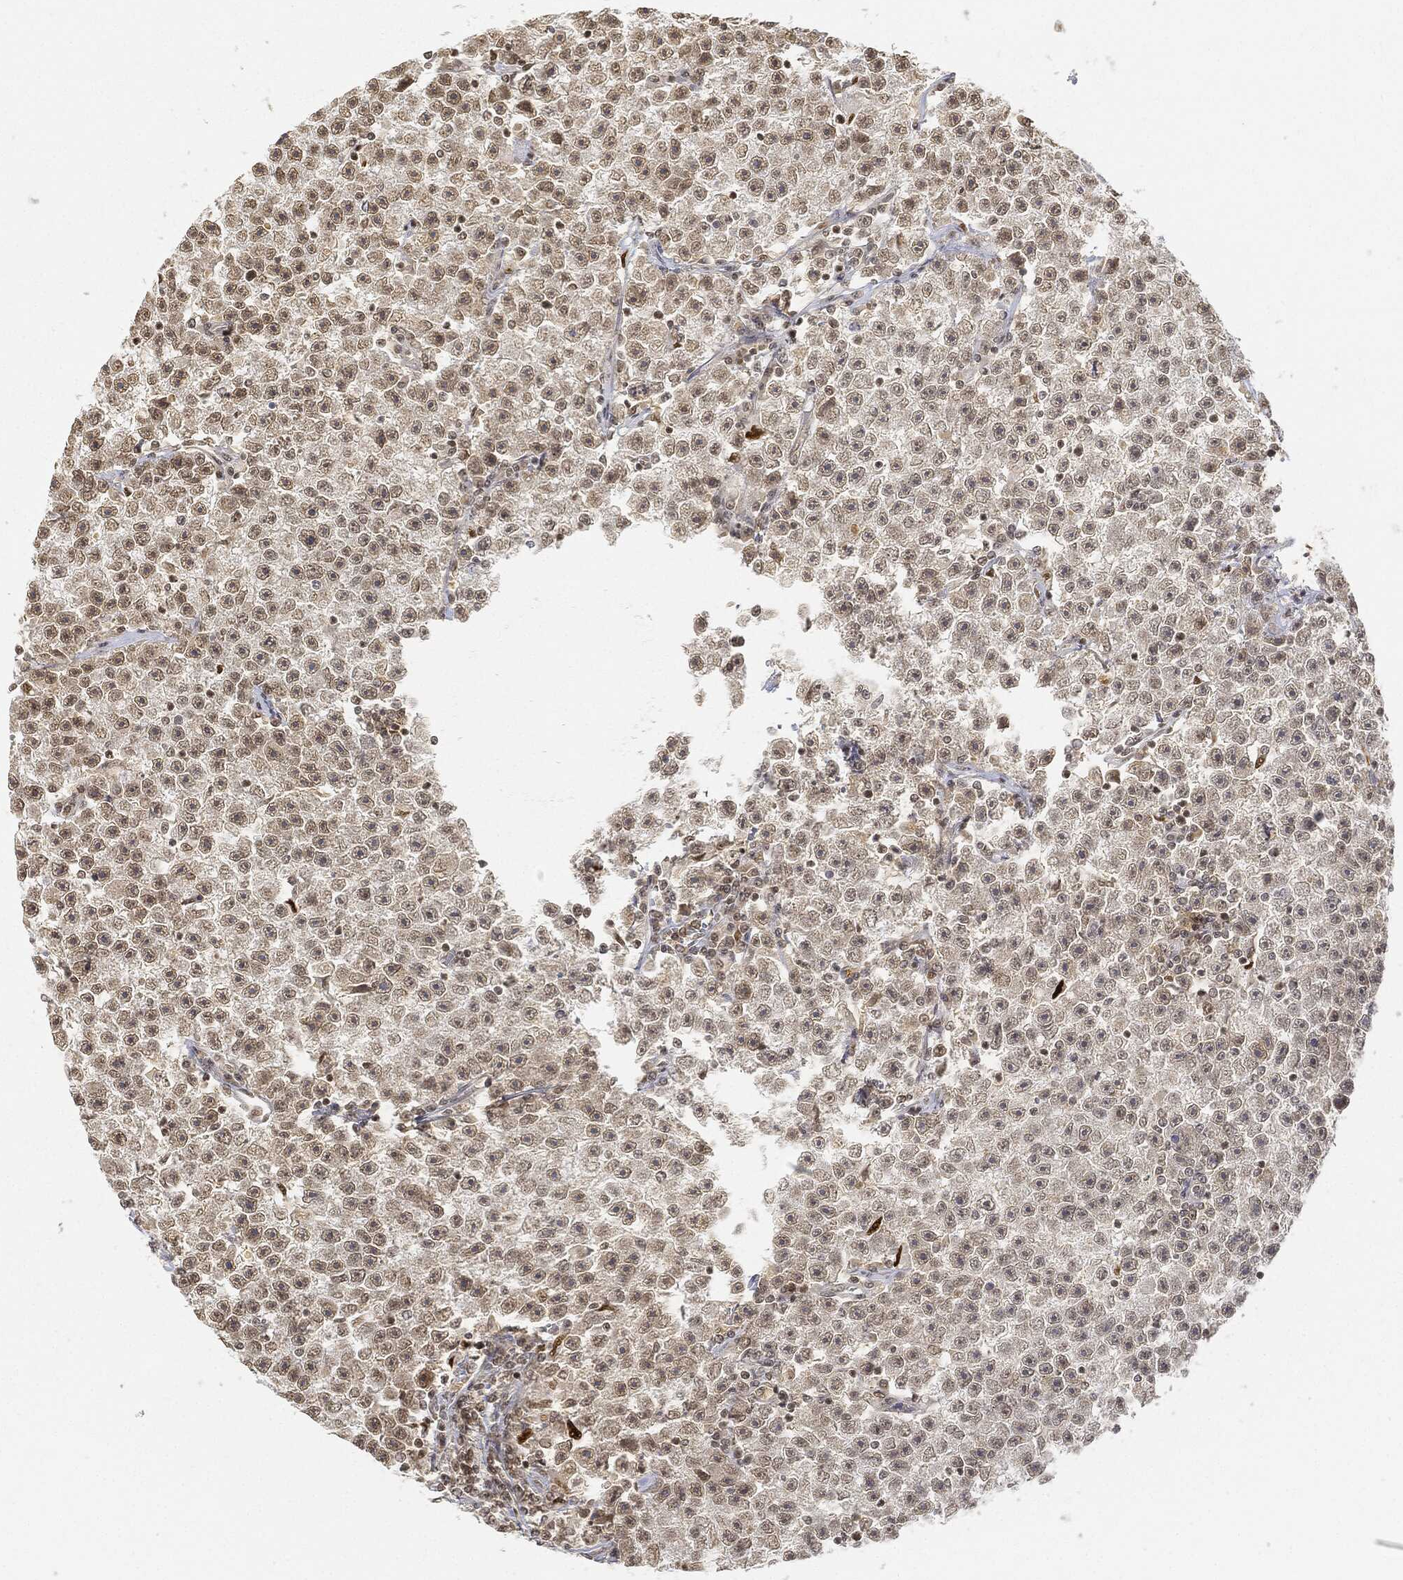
{"staining": {"intensity": "moderate", "quantity": "25%-75%", "location": "nuclear"}, "tissue": "testis cancer", "cell_type": "Tumor cells", "image_type": "cancer", "snomed": [{"axis": "morphology", "description": "Seminoma, NOS"}, {"axis": "topography", "description": "Testis"}], "caption": "This is a photomicrograph of immunohistochemistry staining of seminoma (testis), which shows moderate positivity in the nuclear of tumor cells.", "gene": "CIB1", "patient": {"sex": "male", "age": 22}}